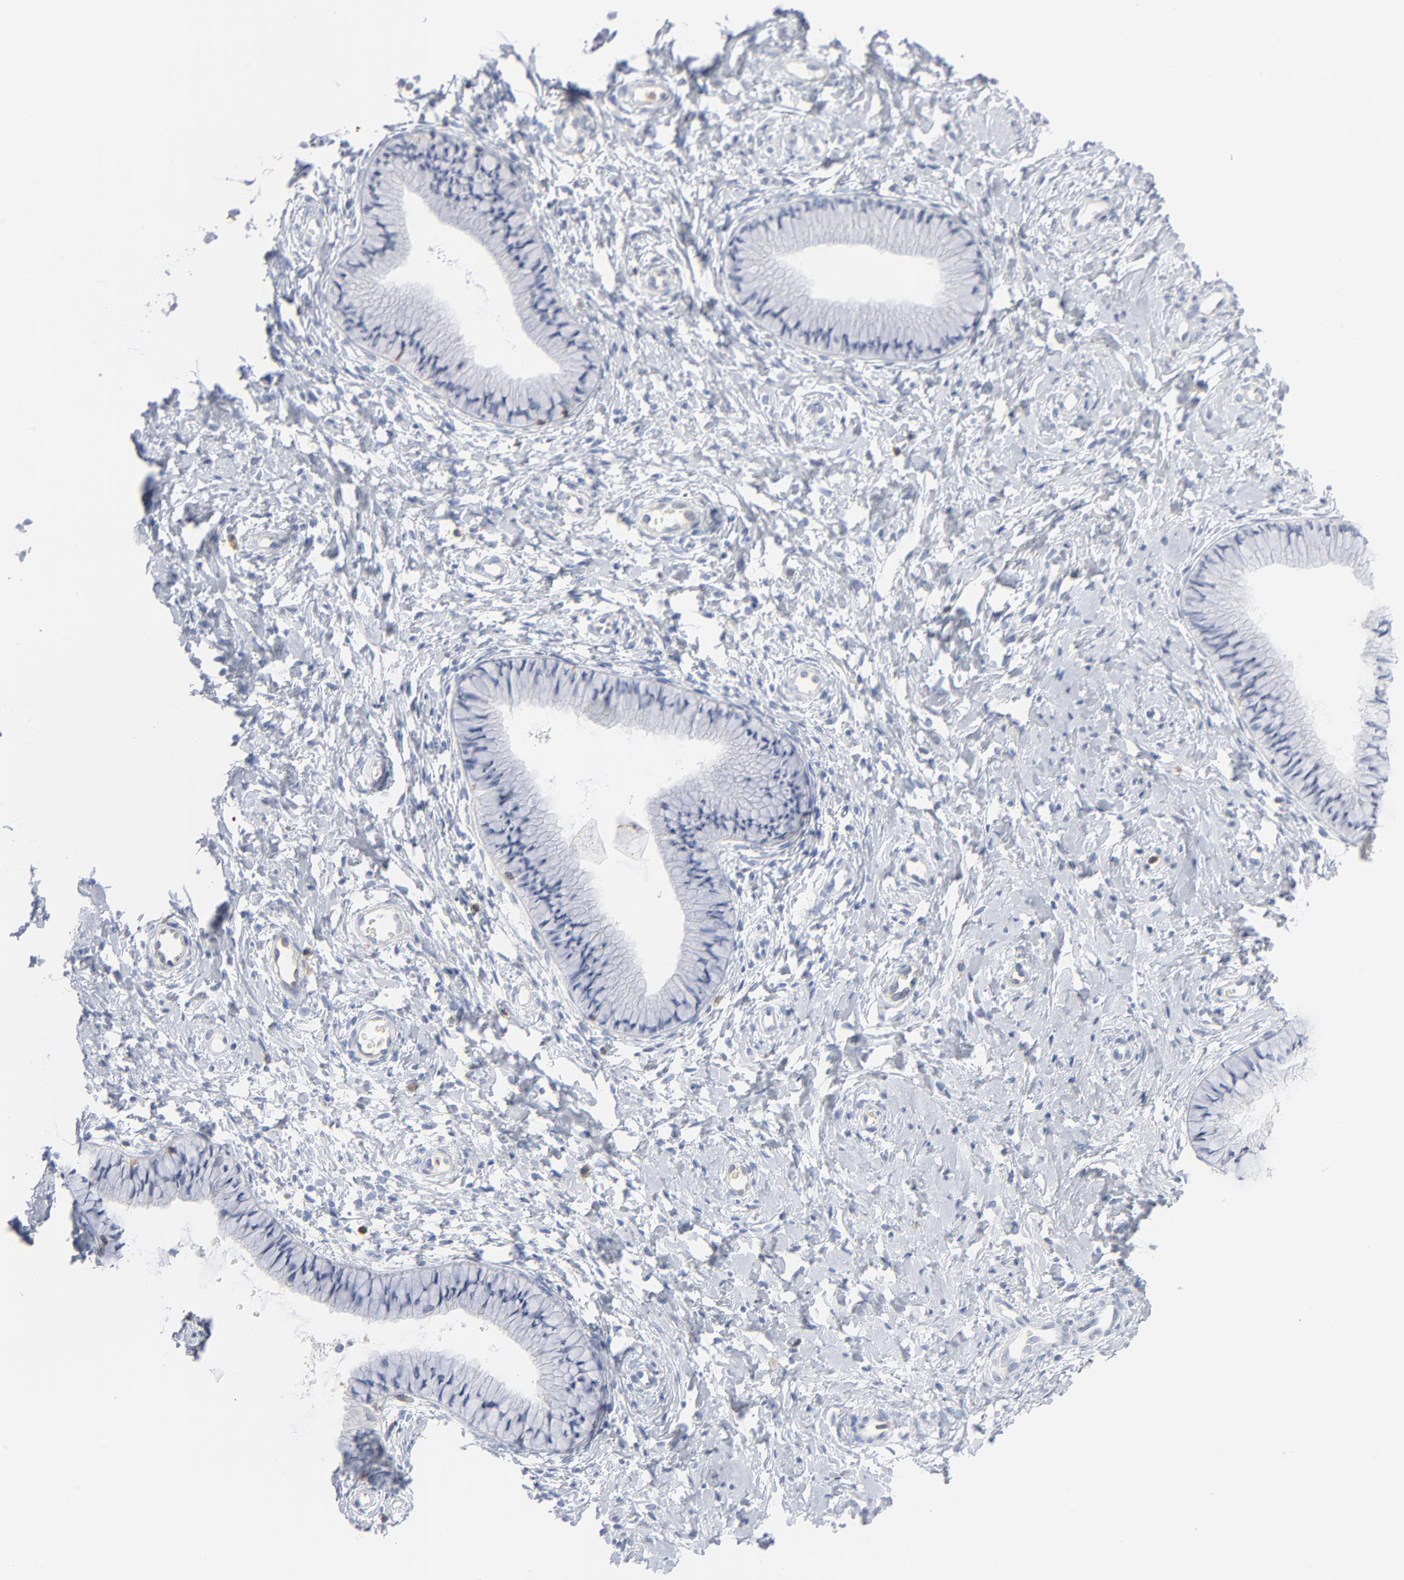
{"staining": {"intensity": "negative", "quantity": "none", "location": "none"}, "tissue": "cervix", "cell_type": "Glandular cells", "image_type": "normal", "snomed": [{"axis": "morphology", "description": "Normal tissue, NOS"}, {"axis": "topography", "description": "Cervix"}], "caption": "This is an immunohistochemistry (IHC) histopathology image of benign cervix. There is no positivity in glandular cells.", "gene": "PTK2B", "patient": {"sex": "female", "age": 46}}